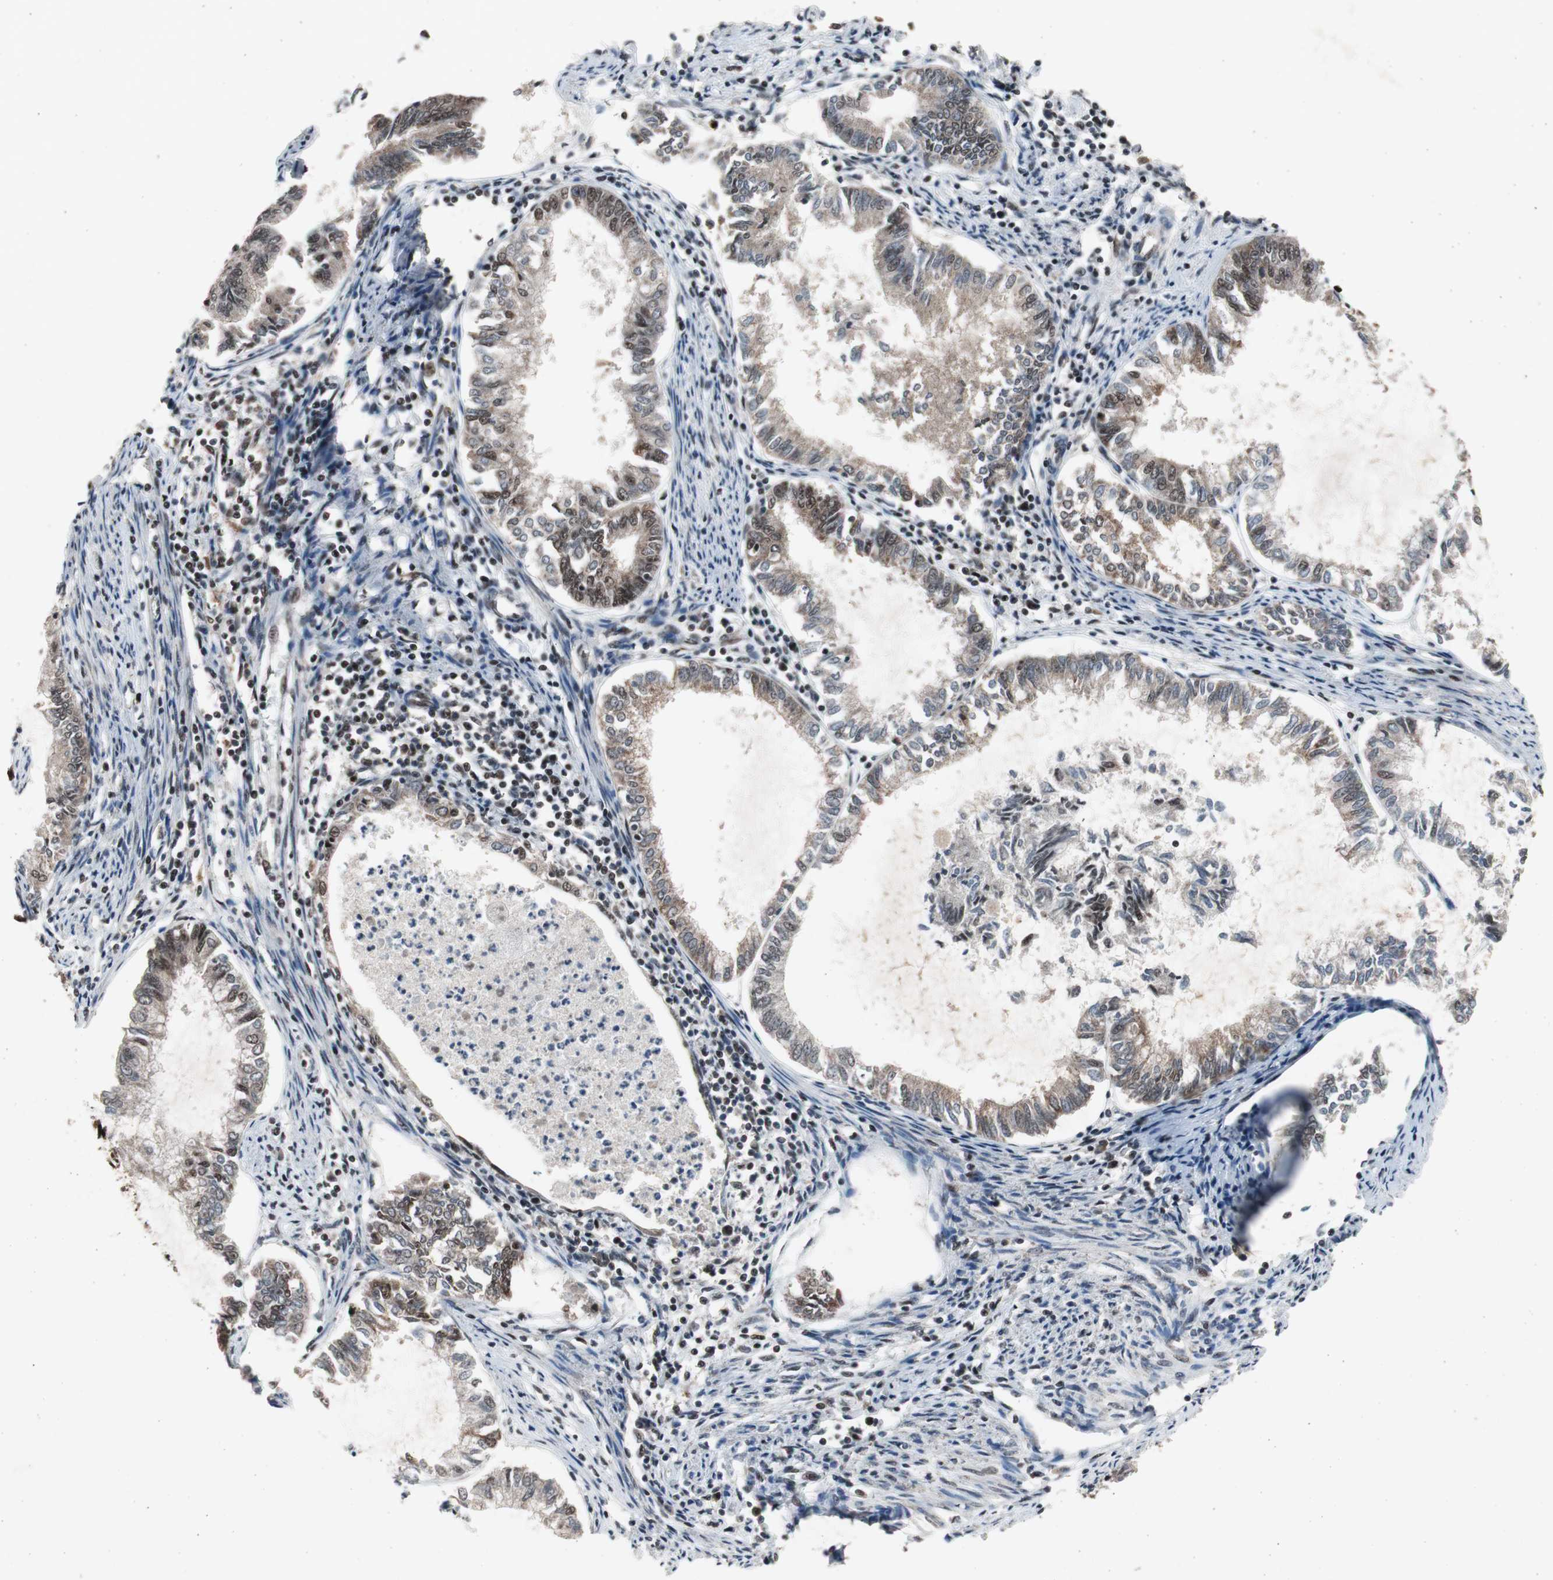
{"staining": {"intensity": "moderate", "quantity": "25%-75%", "location": "cytoplasmic/membranous,nuclear"}, "tissue": "endometrial cancer", "cell_type": "Tumor cells", "image_type": "cancer", "snomed": [{"axis": "morphology", "description": "Adenocarcinoma, NOS"}, {"axis": "topography", "description": "Endometrium"}], "caption": "The micrograph reveals a brown stain indicating the presence of a protein in the cytoplasmic/membranous and nuclear of tumor cells in endometrial adenocarcinoma.", "gene": "RPA1", "patient": {"sex": "female", "age": 86}}